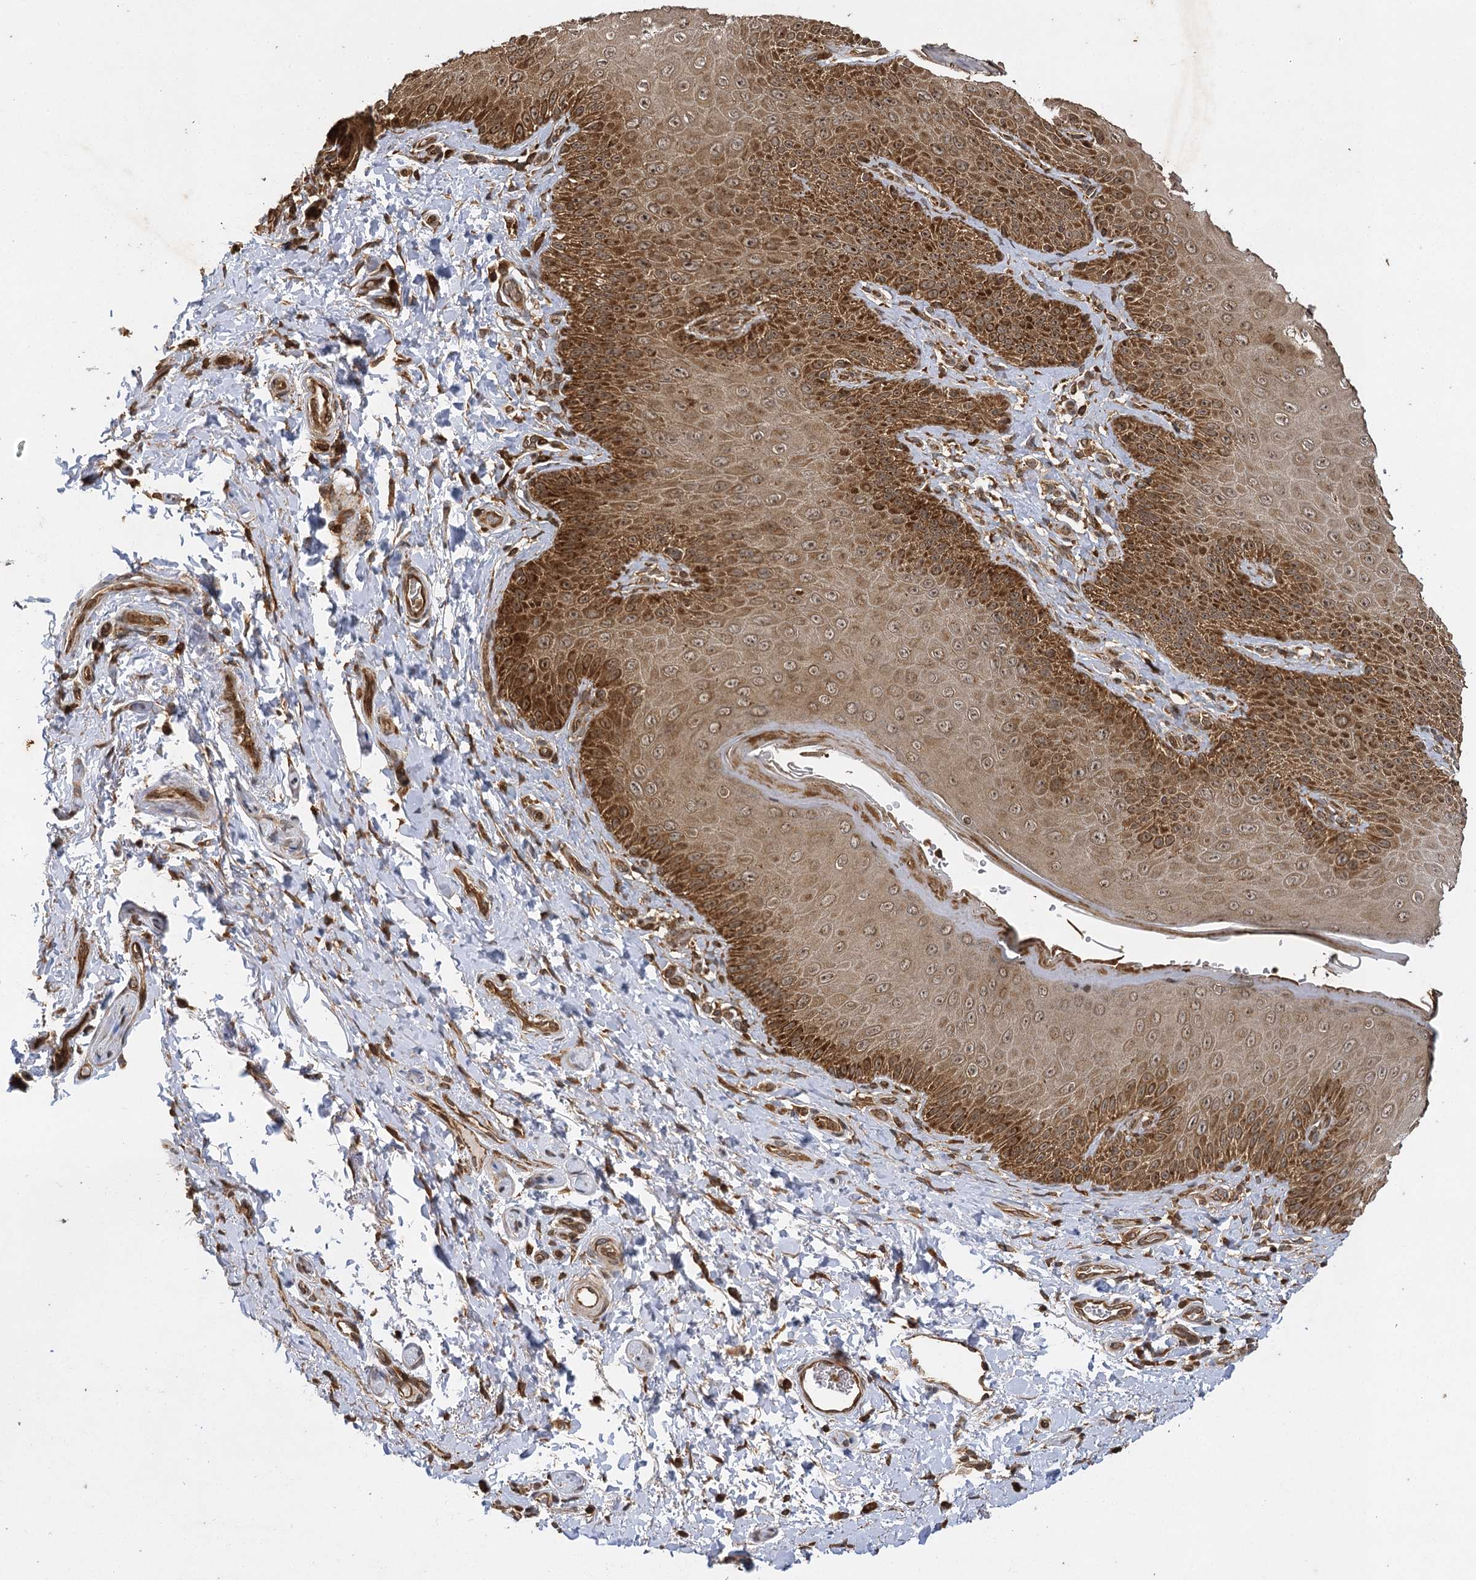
{"staining": {"intensity": "moderate", "quantity": ">75%", "location": "cytoplasmic/membranous,nuclear"}, "tissue": "skin", "cell_type": "Epidermal cells", "image_type": "normal", "snomed": [{"axis": "morphology", "description": "Normal tissue, NOS"}, {"axis": "topography", "description": "Anal"}], "caption": "An immunohistochemistry image of benign tissue is shown. Protein staining in brown labels moderate cytoplasmic/membranous,nuclear positivity in skin within epidermal cells. The staining was performed using DAB, with brown indicating positive protein expression. Nuclei are stained blue with hematoxylin.", "gene": "IL11RA", "patient": {"sex": "male", "age": 44}}